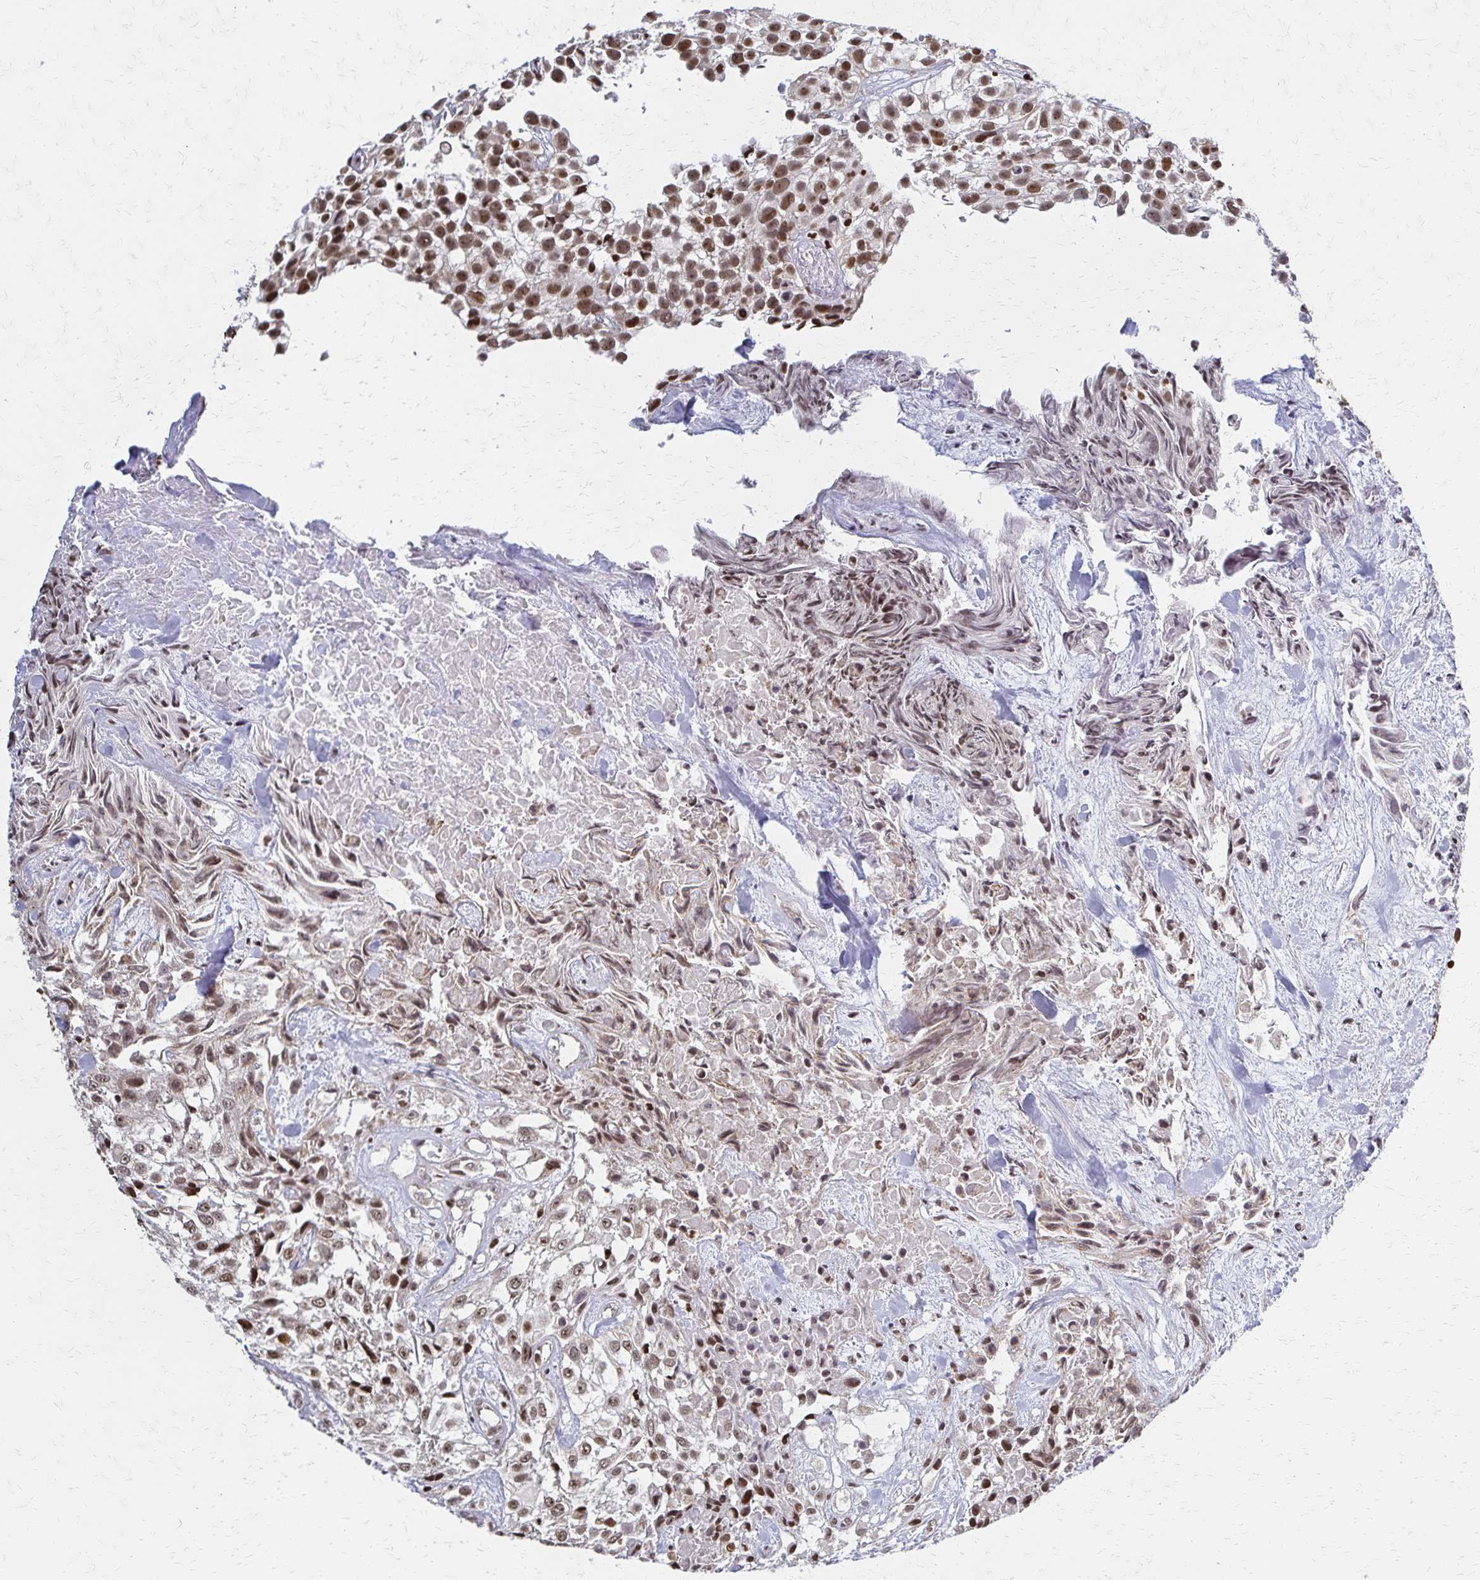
{"staining": {"intensity": "moderate", "quantity": ">75%", "location": "nuclear"}, "tissue": "urothelial cancer", "cell_type": "Tumor cells", "image_type": "cancer", "snomed": [{"axis": "morphology", "description": "Urothelial carcinoma, High grade"}, {"axis": "topography", "description": "Urinary bladder"}], "caption": "Approximately >75% of tumor cells in human high-grade urothelial carcinoma demonstrate moderate nuclear protein expression as visualized by brown immunohistochemical staining.", "gene": "HOXA9", "patient": {"sex": "male", "age": 56}}